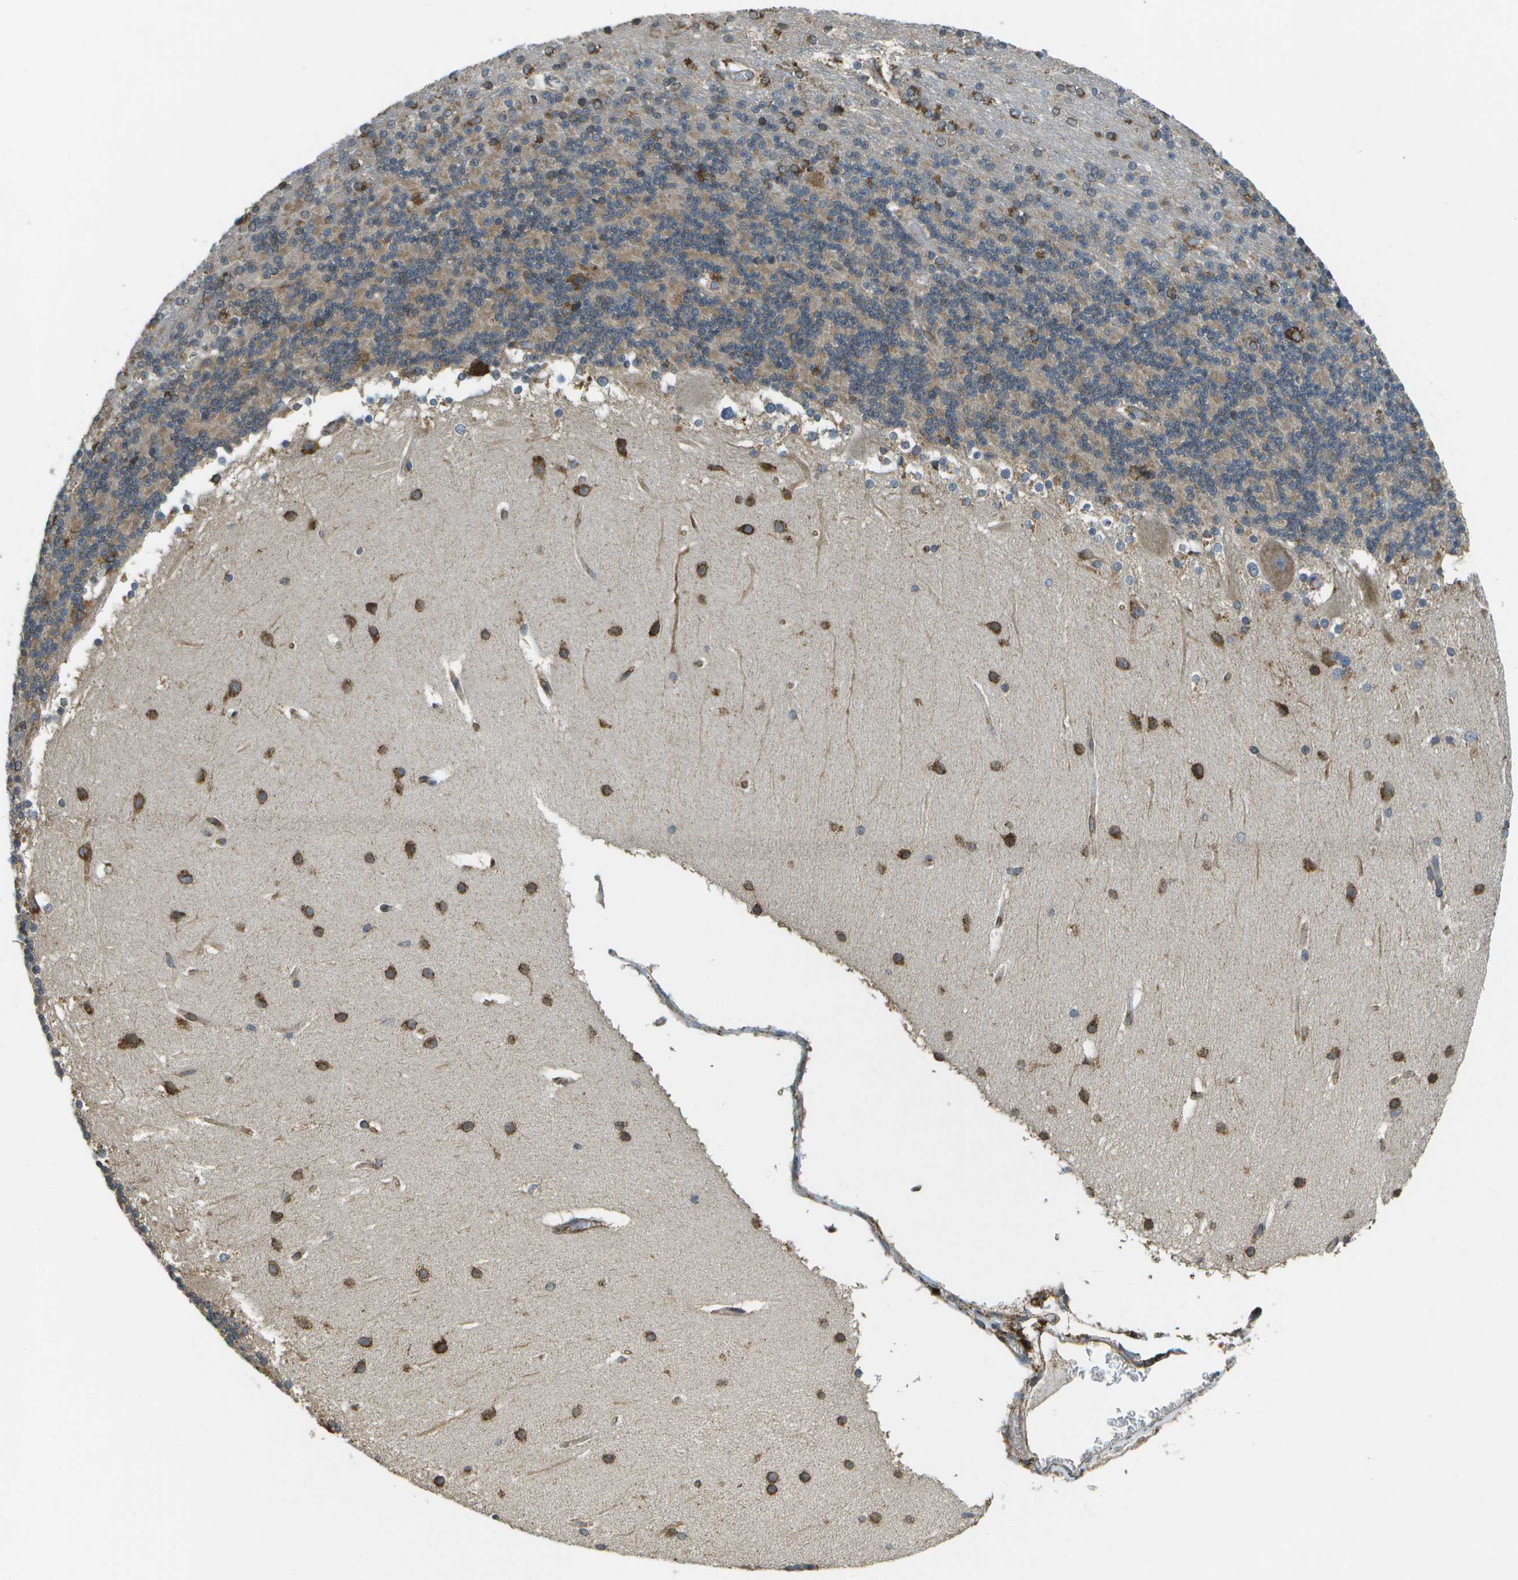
{"staining": {"intensity": "weak", "quantity": "25%-75%", "location": "cytoplasmic/membranous"}, "tissue": "cerebellum", "cell_type": "Cells in granular layer", "image_type": "normal", "snomed": [{"axis": "morphology", "description": "Normal tissue, NOS"}, {"axis": "topography", "description": "Cerebellum"}], "caption": "High-magnification brightfield microscopy of unremarkable cerebellum stained with DAB (3,3'-diaminobenzidine) (brown) and counterstained with hematoxylin (blue). cells in granular layer exhibit weak cytoplasmic/membranous positivity is seen in about25%-75% of cells.", "gene": "PDIA4", "patient": {"sex": "female", "age": 19}}